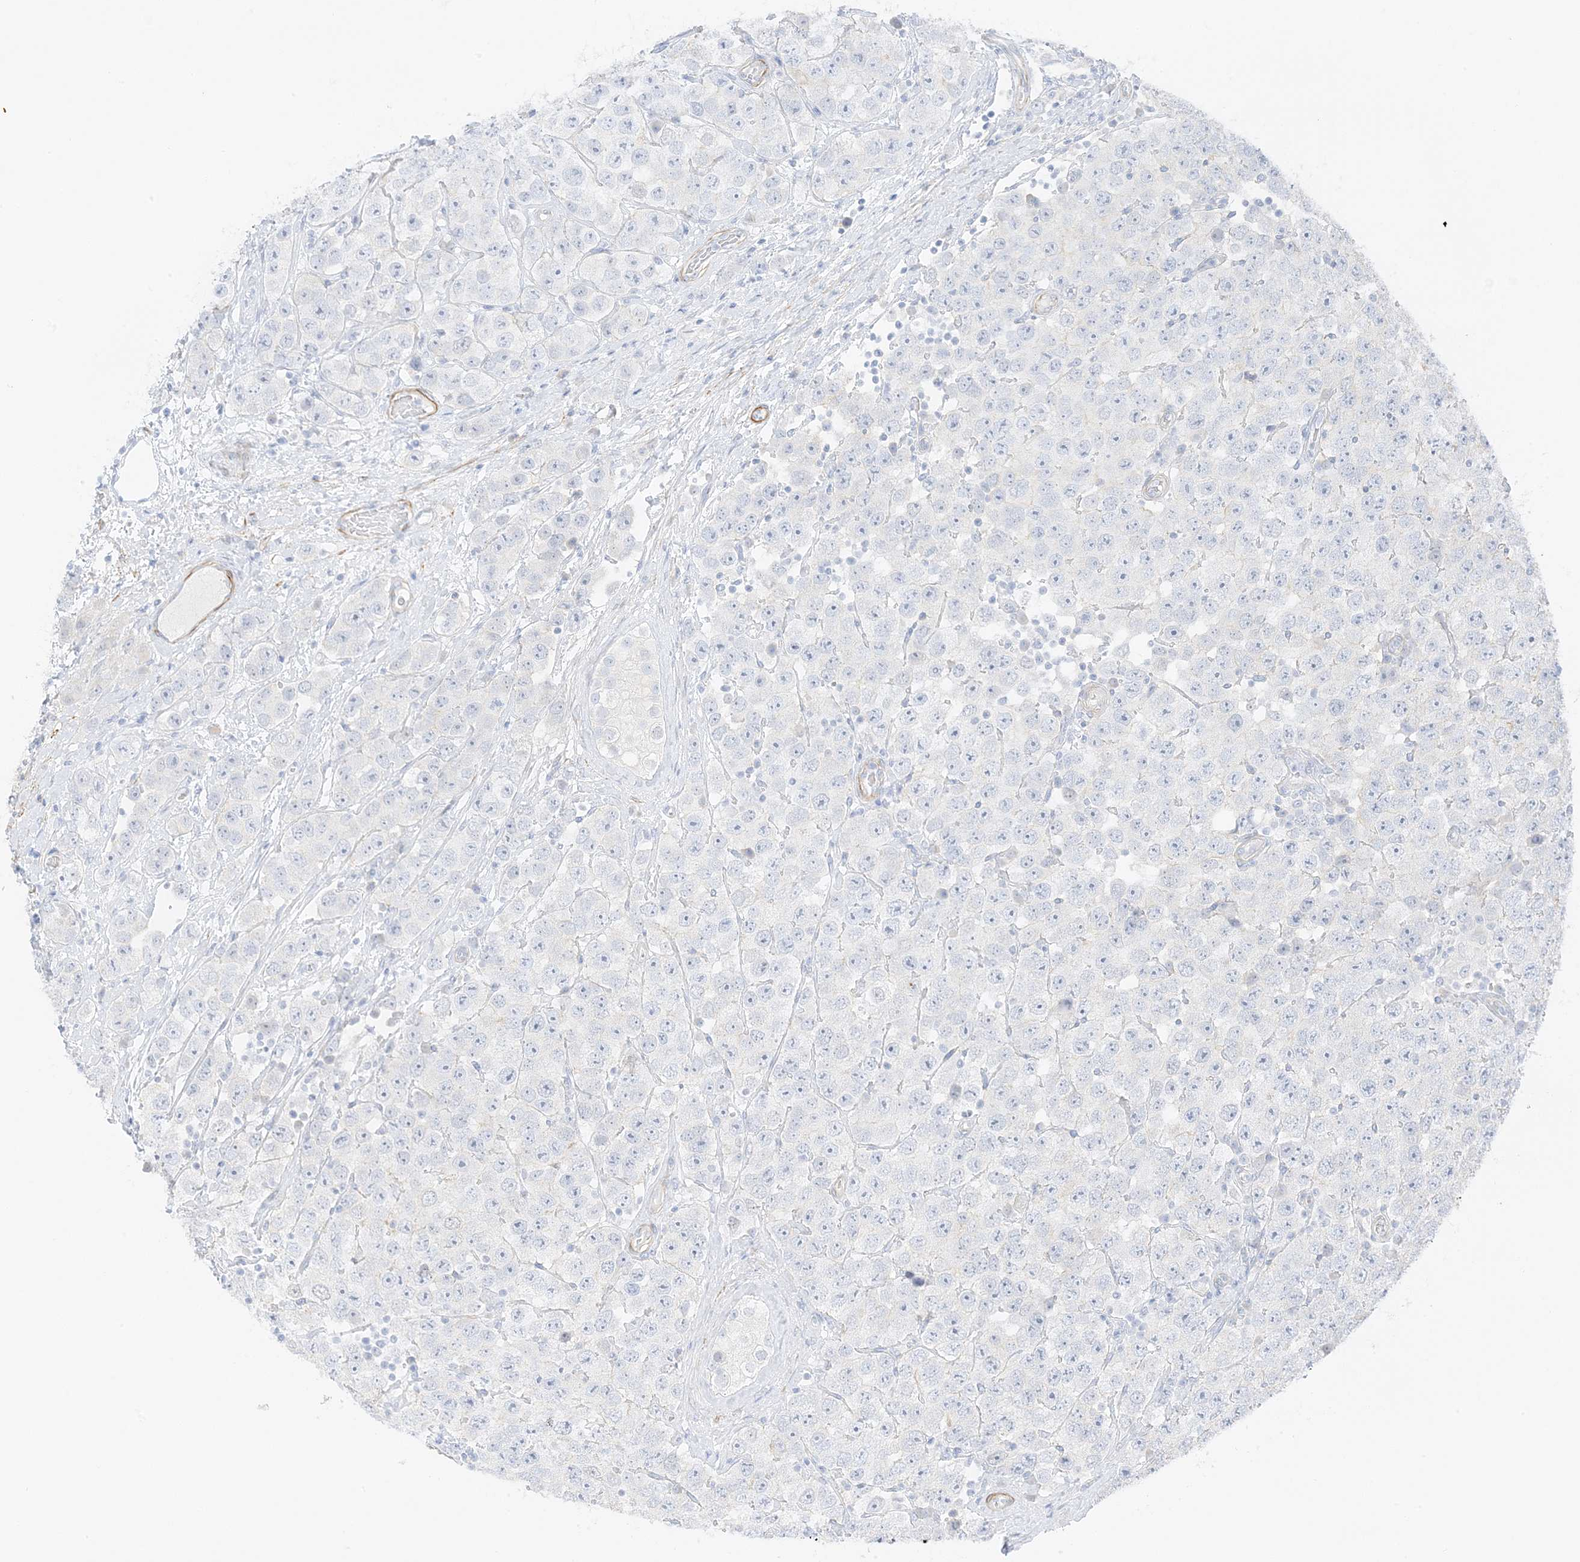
{"staining": {"intensity": "negative", "quantity": "none", "location": "none"}, "tissue": "testis cancer", "cell_type": "Tumor cells", "image_type": "cancer", "snomed": [{"axis": "morphology", "description": "Seminoma, NOS"}, {"axis": "topography", "description": "Testis"}], "caption": "DAB immunohistochemical staining of human testis cancer displays no significant staining in tumor cells.", "gene": "SLC22A13", "patient": {"sex": "male", "age": 28}}